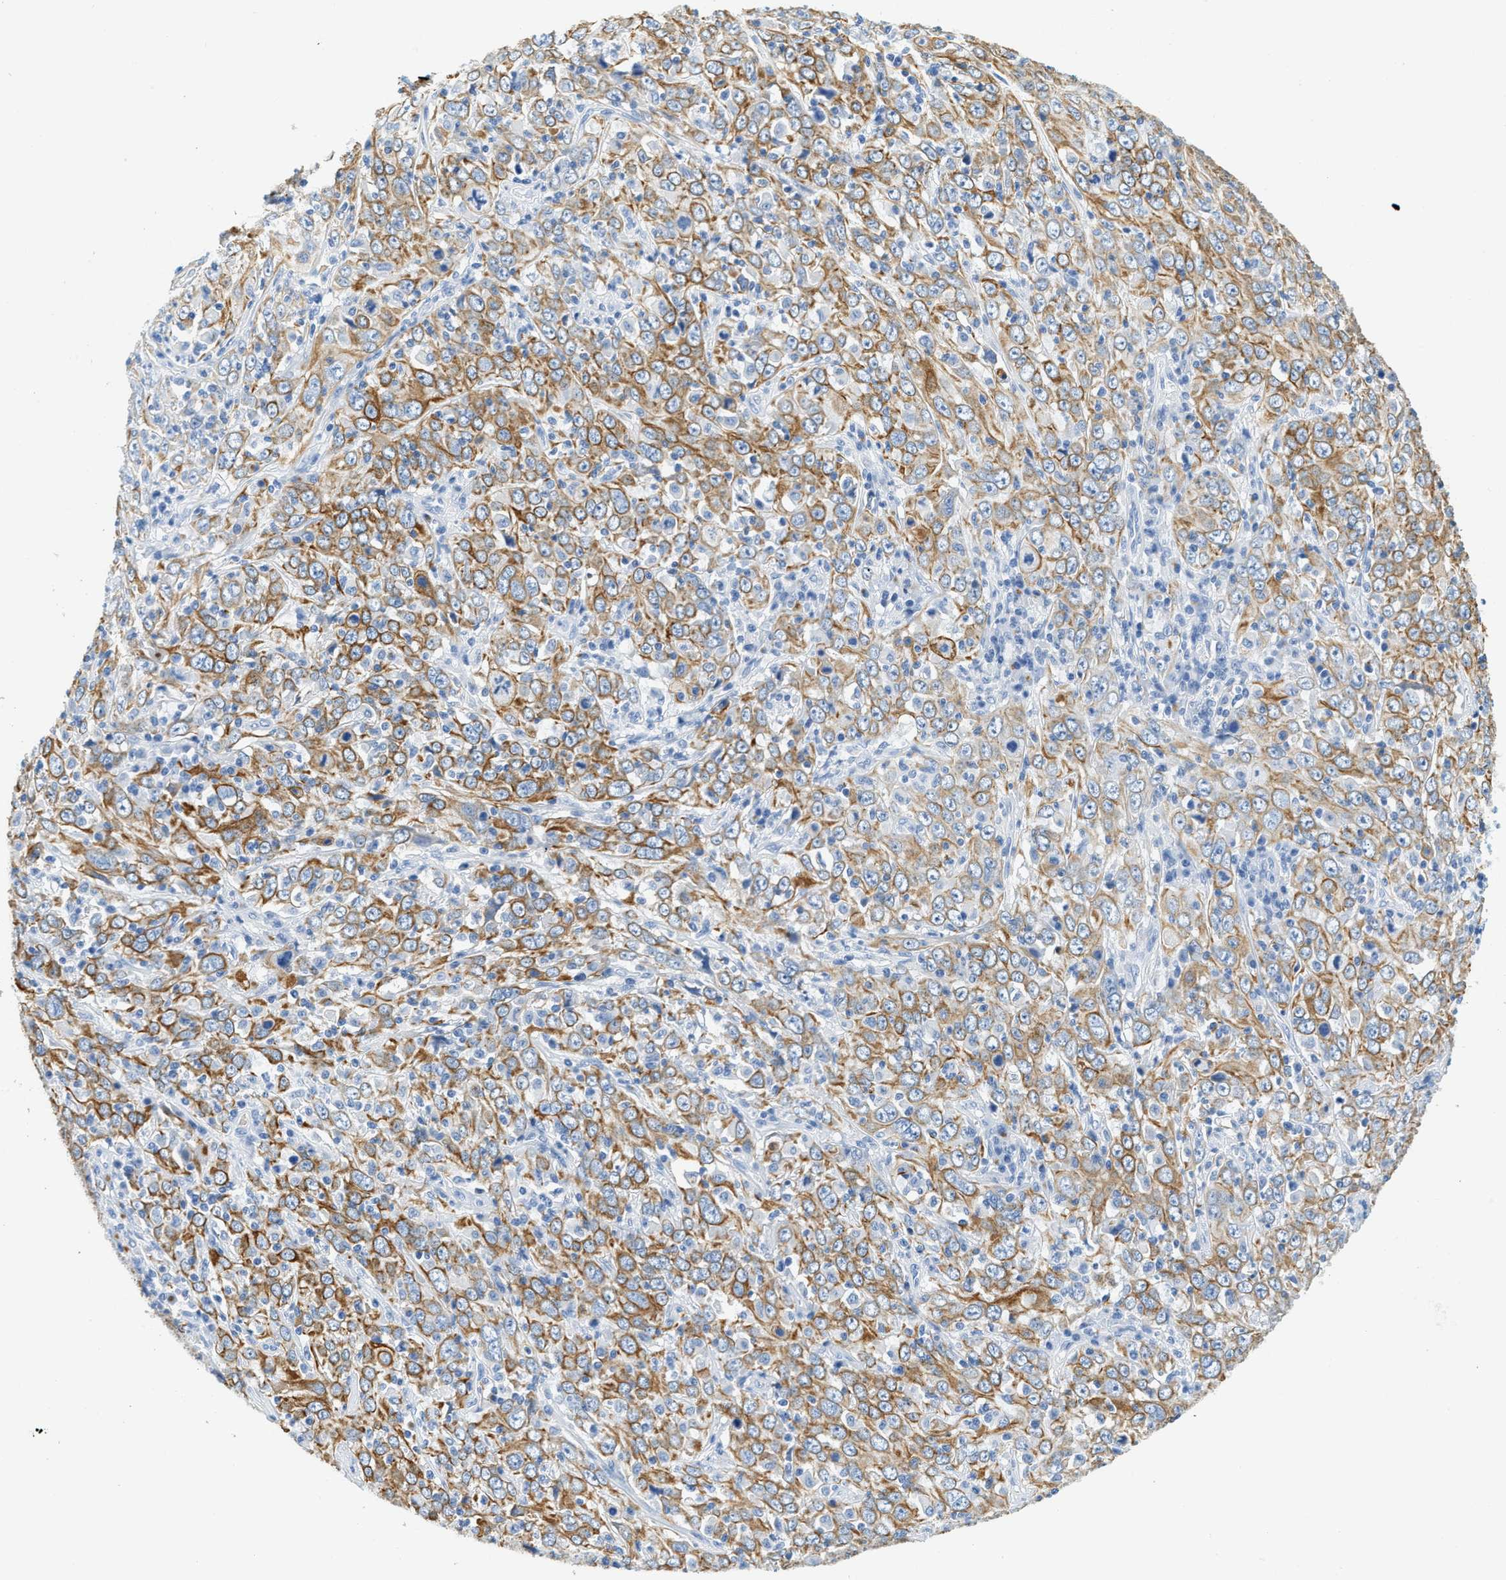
{"staining": {"intensity": "moderate", "quantity": ">75%", "location": "cytoplasmic/membranous"}, "tissue": "cervical cancer", "cell_type": "Tumor cells", "image_type": "cancer", "snomed": [{"axis": "morphology", "description": "Squamous cell carcinoma, NOS"}, {"axis": "topography", "description": "Cervix"}], "caption": "Protein analysis of cervical cancer (squamous cell carcinoma) tissue shows moderate cytoplasmic/membranous expression in approximately >75% of tumor cells.", "gene": "STXBP2", "patient": {"sex": "female", "age": 46}}